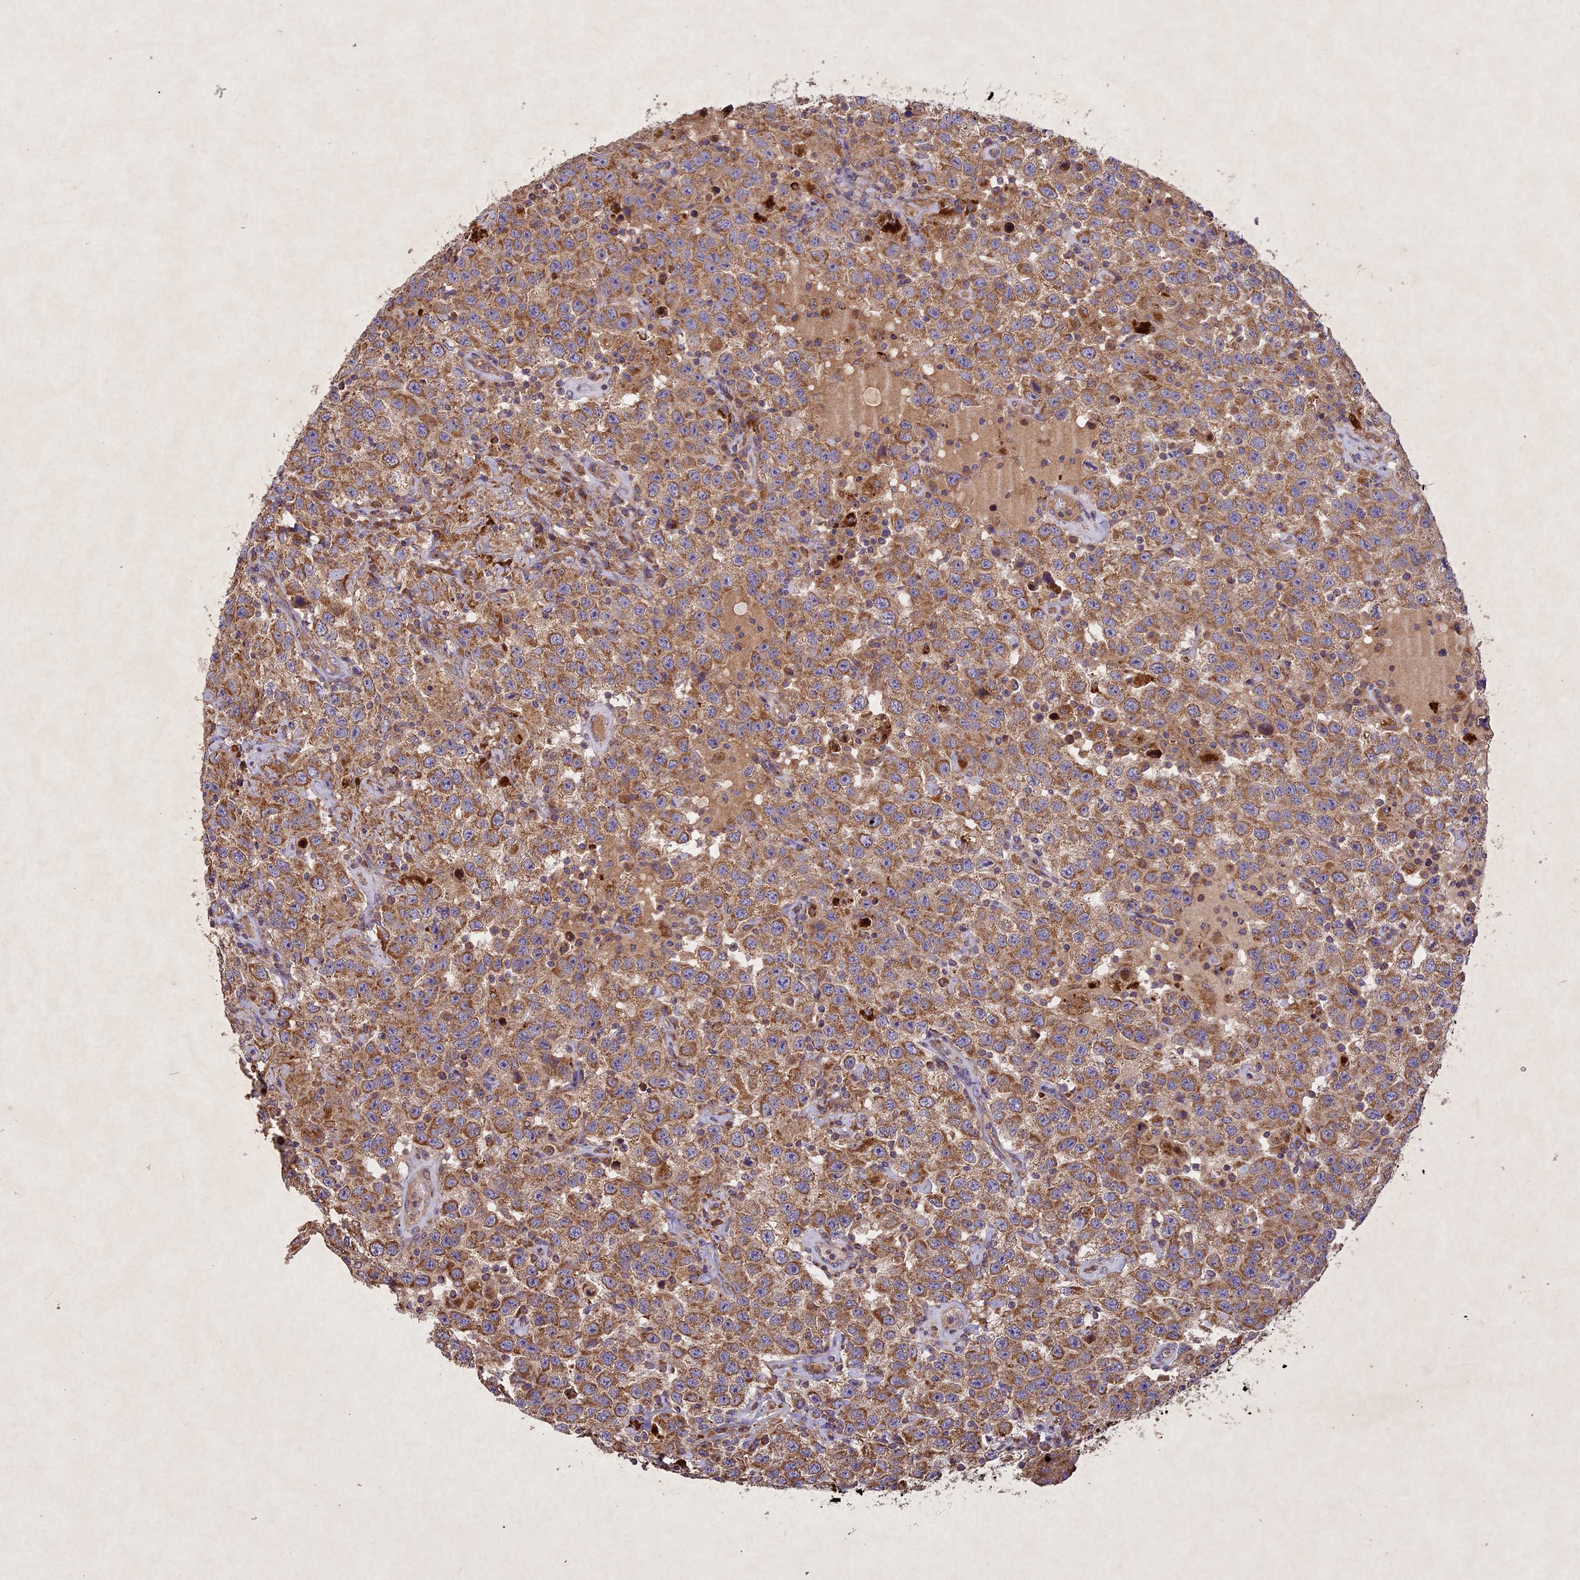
{"staining": {"intensity": "moderate", "quantity": ">75%", "location": "cytoplasmic/membranous"}, "tissue": "testis cancer", "cell_type": "Tumor cells", "image_type": "cancer", "snomed": [{"axis": "morphology", "description": "Seminoma, NOS"}, {"axis": "topography", "description": "Testis"}], "caption": "Seminoma (testis) stained with a brown dye reveals moderate cytoplasmic/membranous positive positivity in about >75% of tumor cells.", "gene": "CIAO2B", "patient": {"sex": "male", "age": 41}}